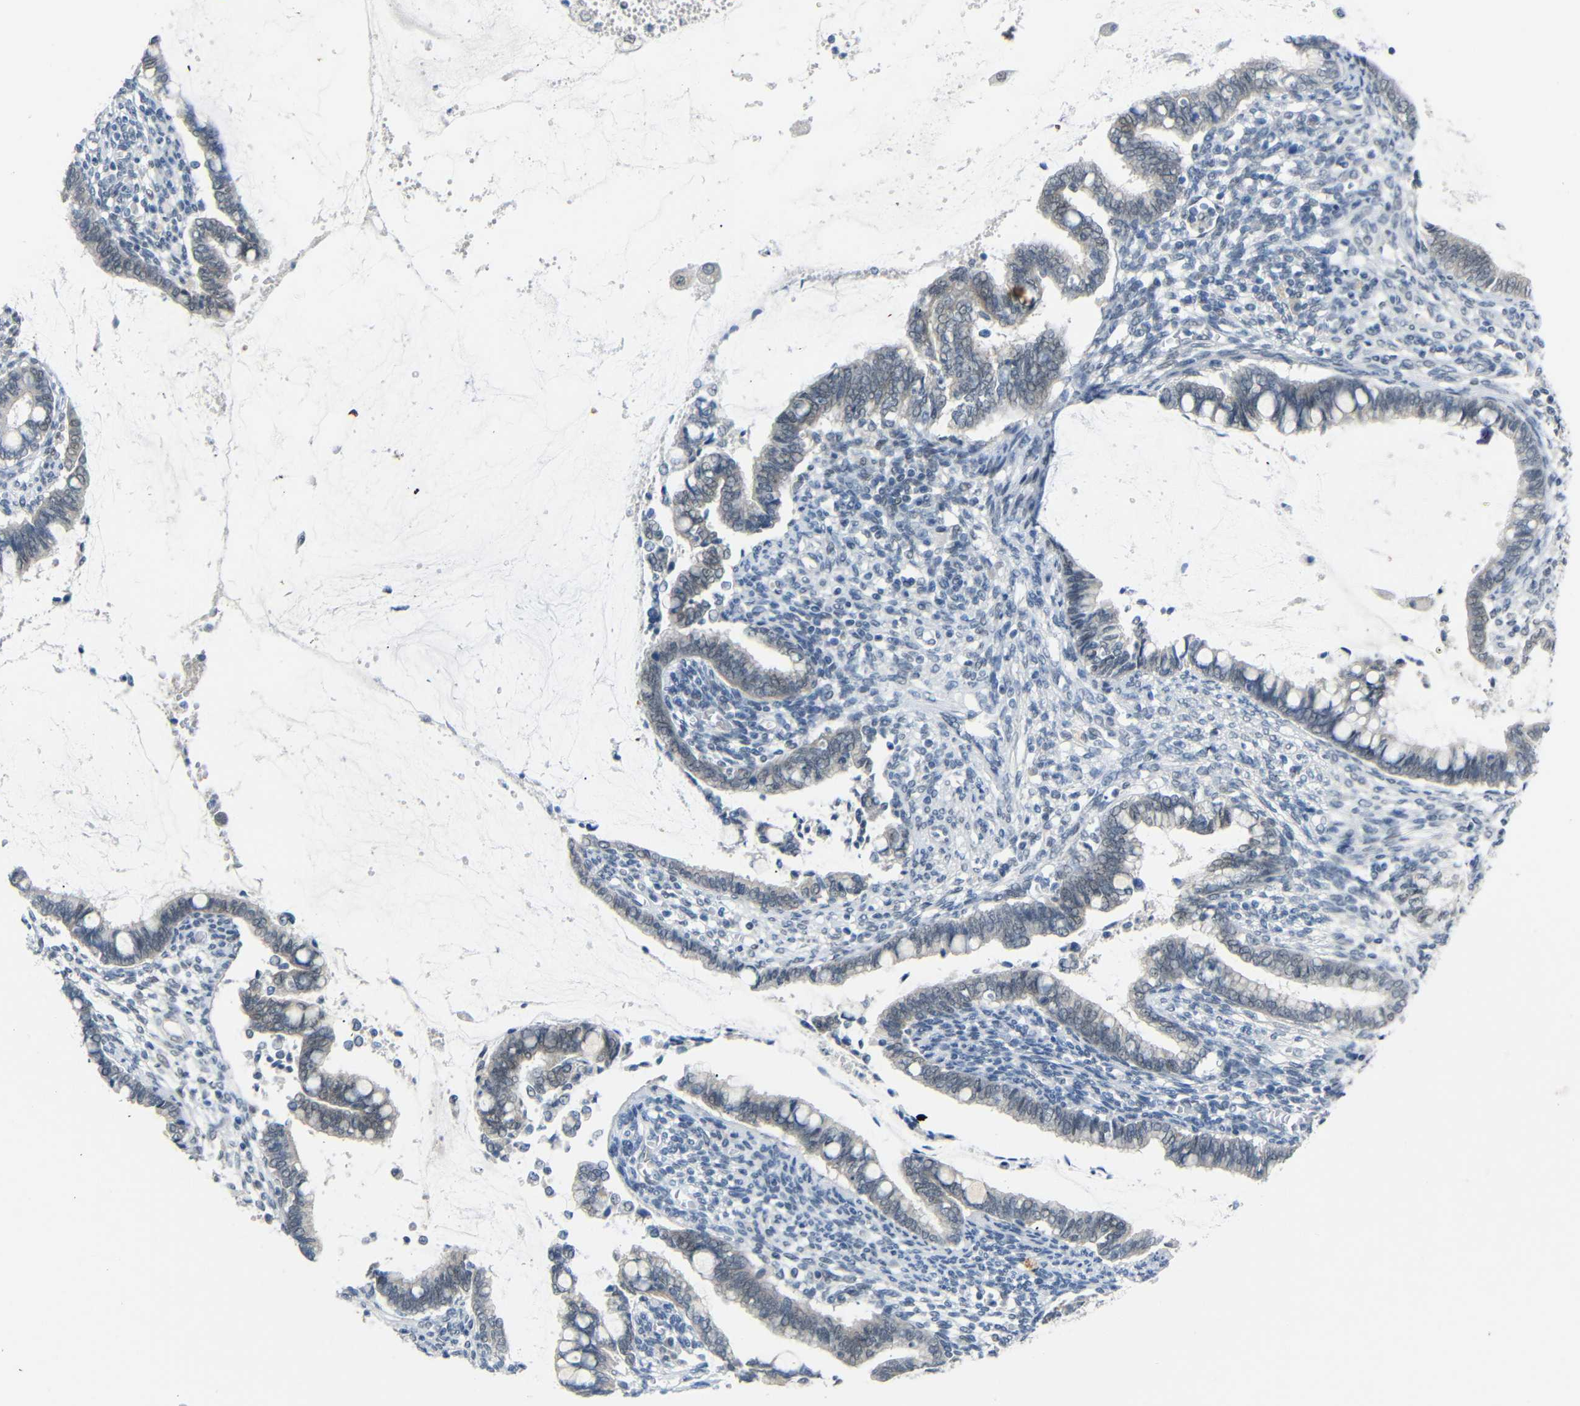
{"staining": {"intensity": "negative", "quantity": "none", "location": "none"}, "tissue": "cervical cancer", "cell_type": "Tumor cells", "image_type": "cancer", "snomed": [{"axis": "morphology", "description": "Adenocarcinoma, NOS"}, {"axis": "topography", "description": "Cervix"}], "caption": "Tumor cells are negative for brown protein staining in adenocarcinoma (cervical). (IHC, brightfield microscopy, high magnification).", "gene": "GPR158", "patient": {"sex": "female", "age": 44}}